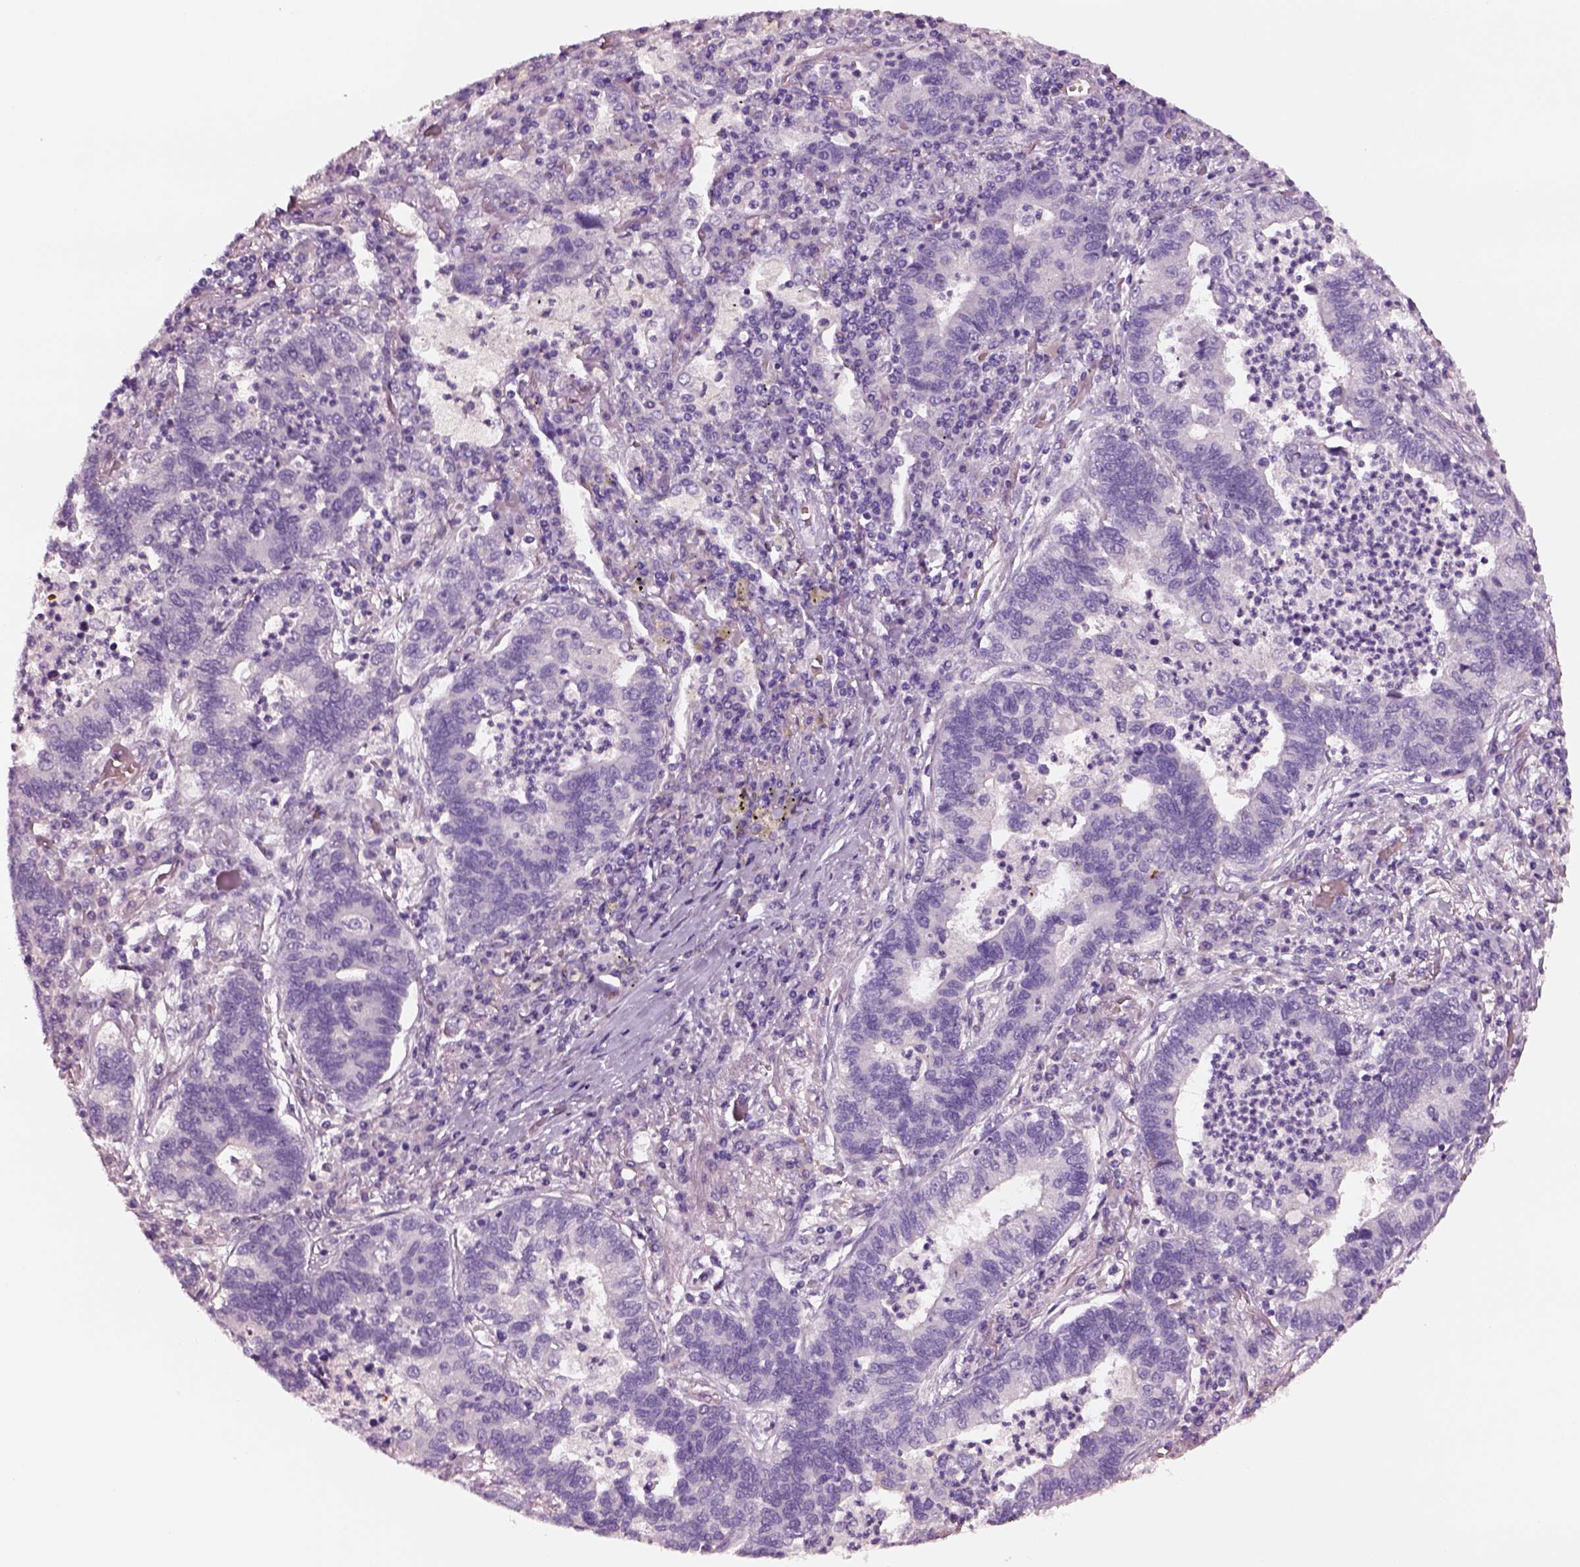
{"staining": {"intensity": "negative", "quantity": "none", "location": "none"}, "tissue": "lung cancer", "cell_type": "Tumor cells", "image_type": "cancer", "snomed": [{"axis": "morphology", "description": "Adenocarcinoma, NOS"}, {"axis": "topography", "description": "Lung"}], "caption": "Tumor cells are negative for protein expression in human adenocarcinoma (lung).", "gene": "ELSPBP1", "patient": {"sex": "female", "age": 57}}